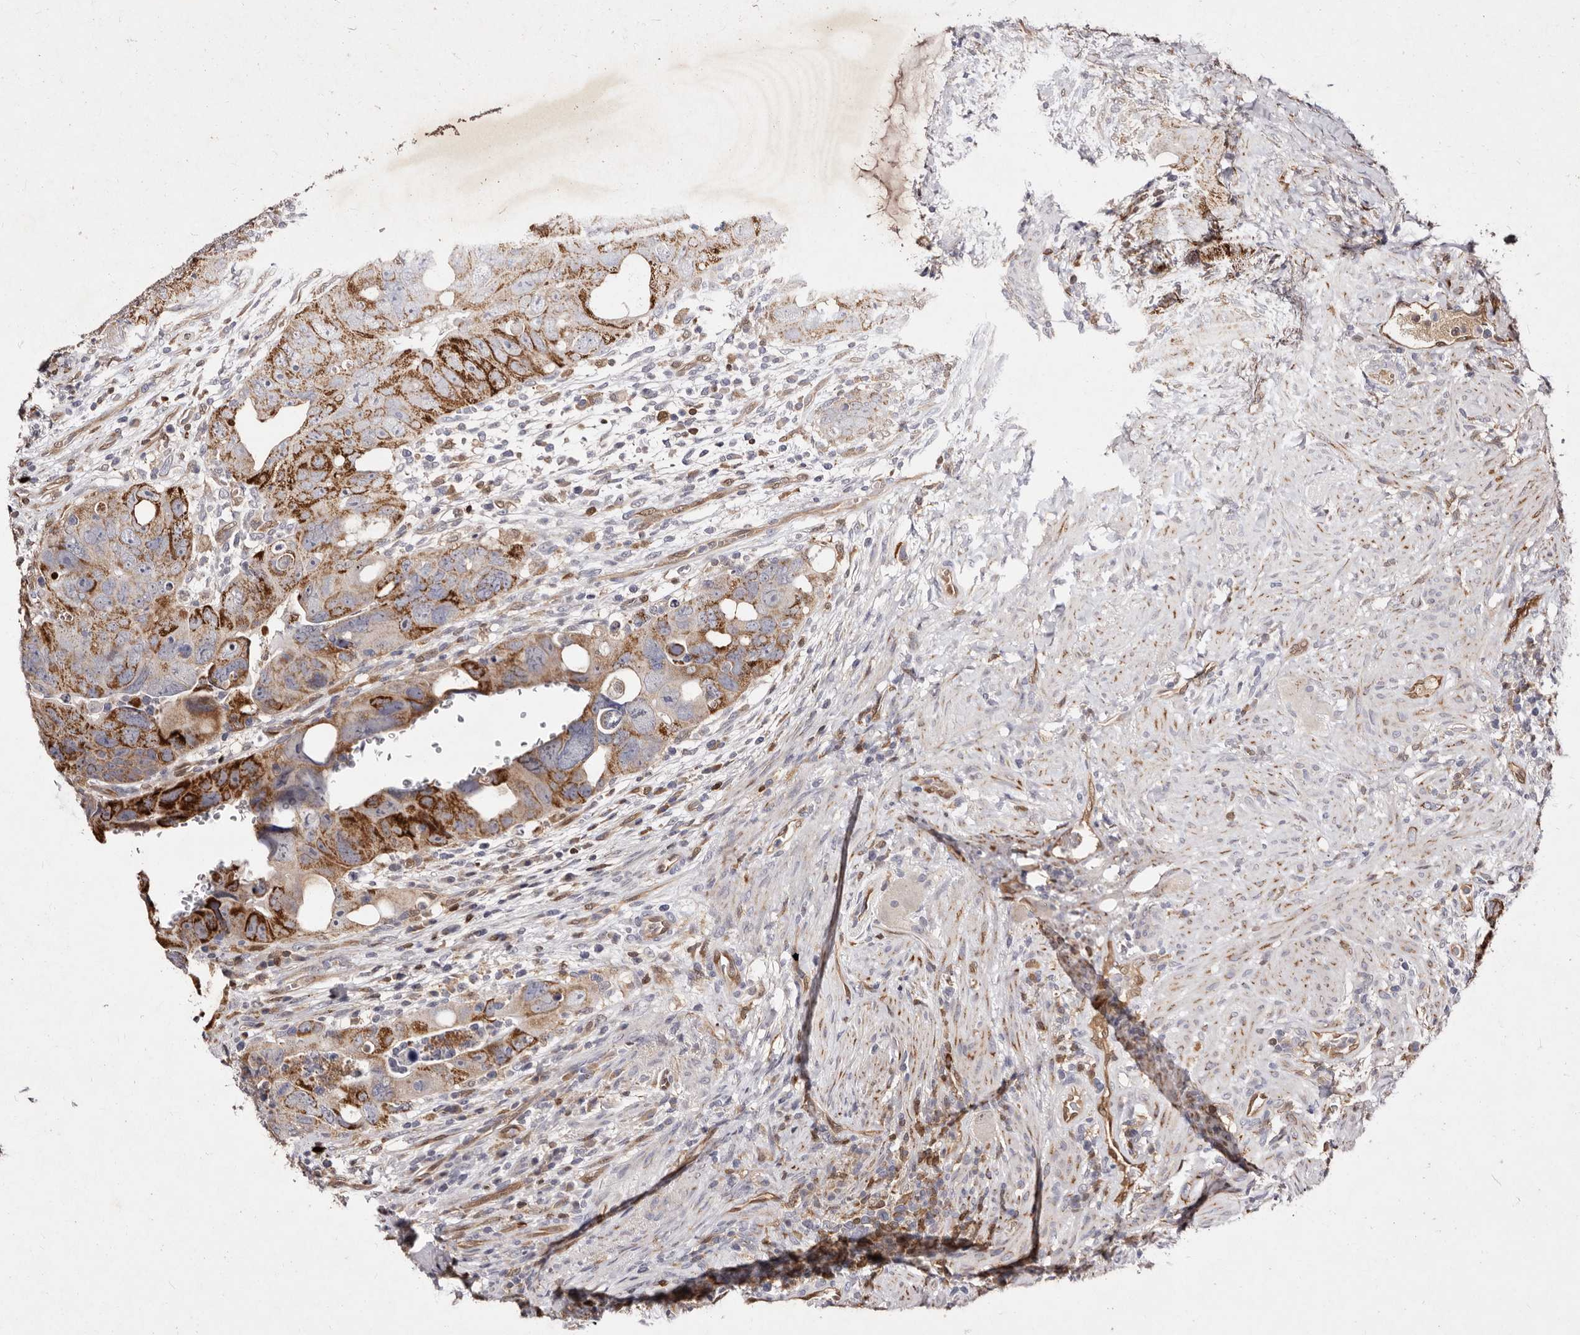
{"staining": {"intensity": "moderate", "quantity": ">75%", "location": "cytoplasmic/membranous"}, "tissue": "colorectal cancer", "cell_type": "Tumor cells", "image_type": "cancer", "snomed": [{"axis": "morphology", "description": "Adenocarcinoma, NOS"}, {"axis": "topography", "description": "Rectum"}], "caption": "Colorectal cancer (adenocarcinoma) stained for a protein (brown) reveals moderate cytoplasmic/membranous positive staining in approximately >75% of tumor cells.", "gene": "GIMAP4", "patient": {"sex": "male", "age": 59}}